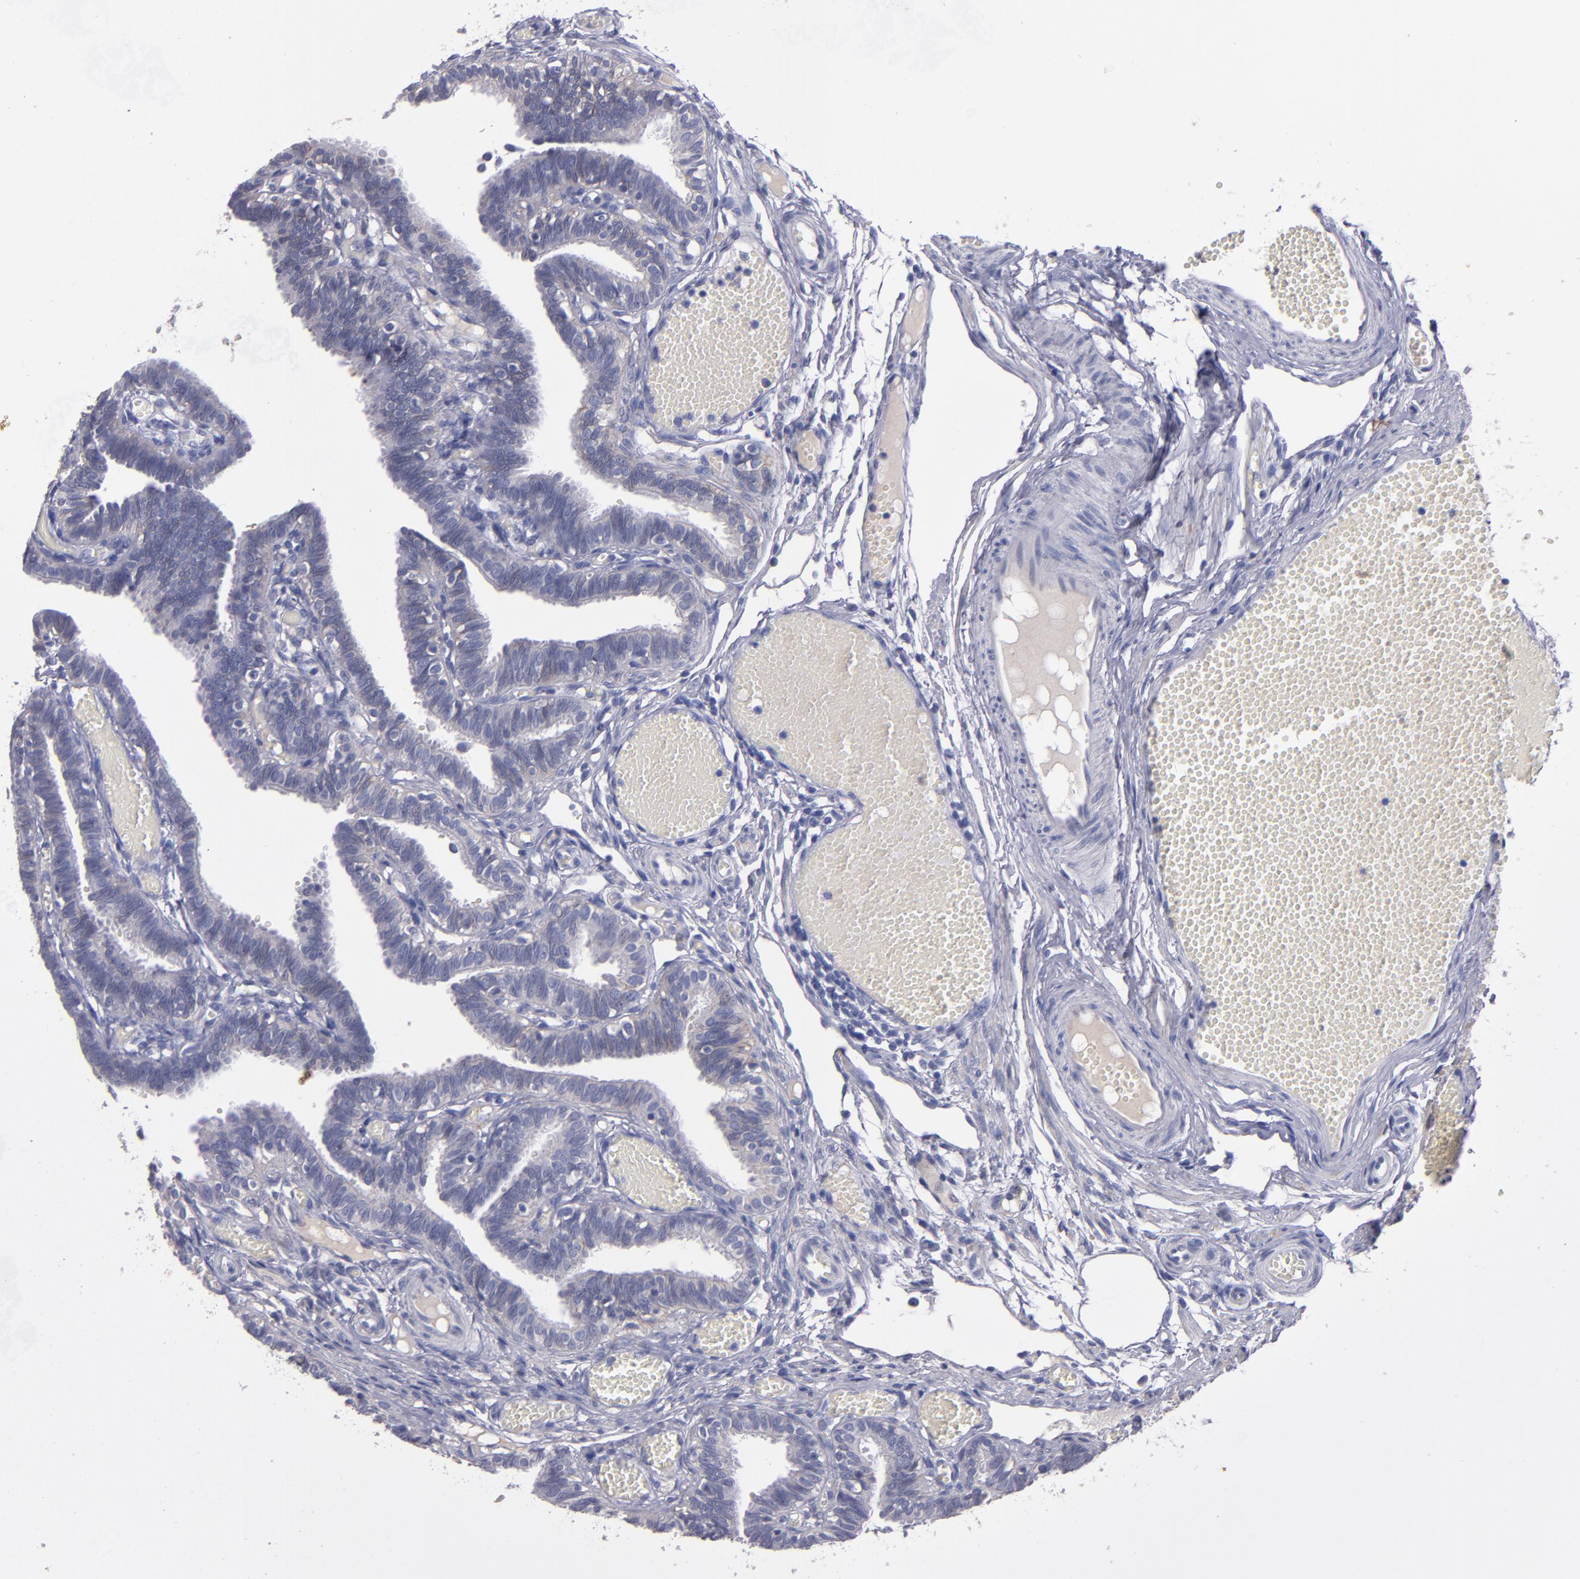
{"staining": {"intensity": "moderate", "quantity": ">75%", "location": "cytoplasmic/membranous"}, "tissue": "fallopian tube", "cell_type": "Glandular cells", "image_type": "normal", "snomed": [{"axis": "morphology", "description": "Normal tissue, NOS"}, {"axis": "topography", "description": "Fallopian tube"}], "caption": "Immunohistochemistry (IHC) of unremarkable human fallopian tube reveals medium levels of moderate cytoplasmic/membranous positivity in about >75% of glandular cells.", "gene": "CDH3", "patient": {"sex": "female", "age": 29}}